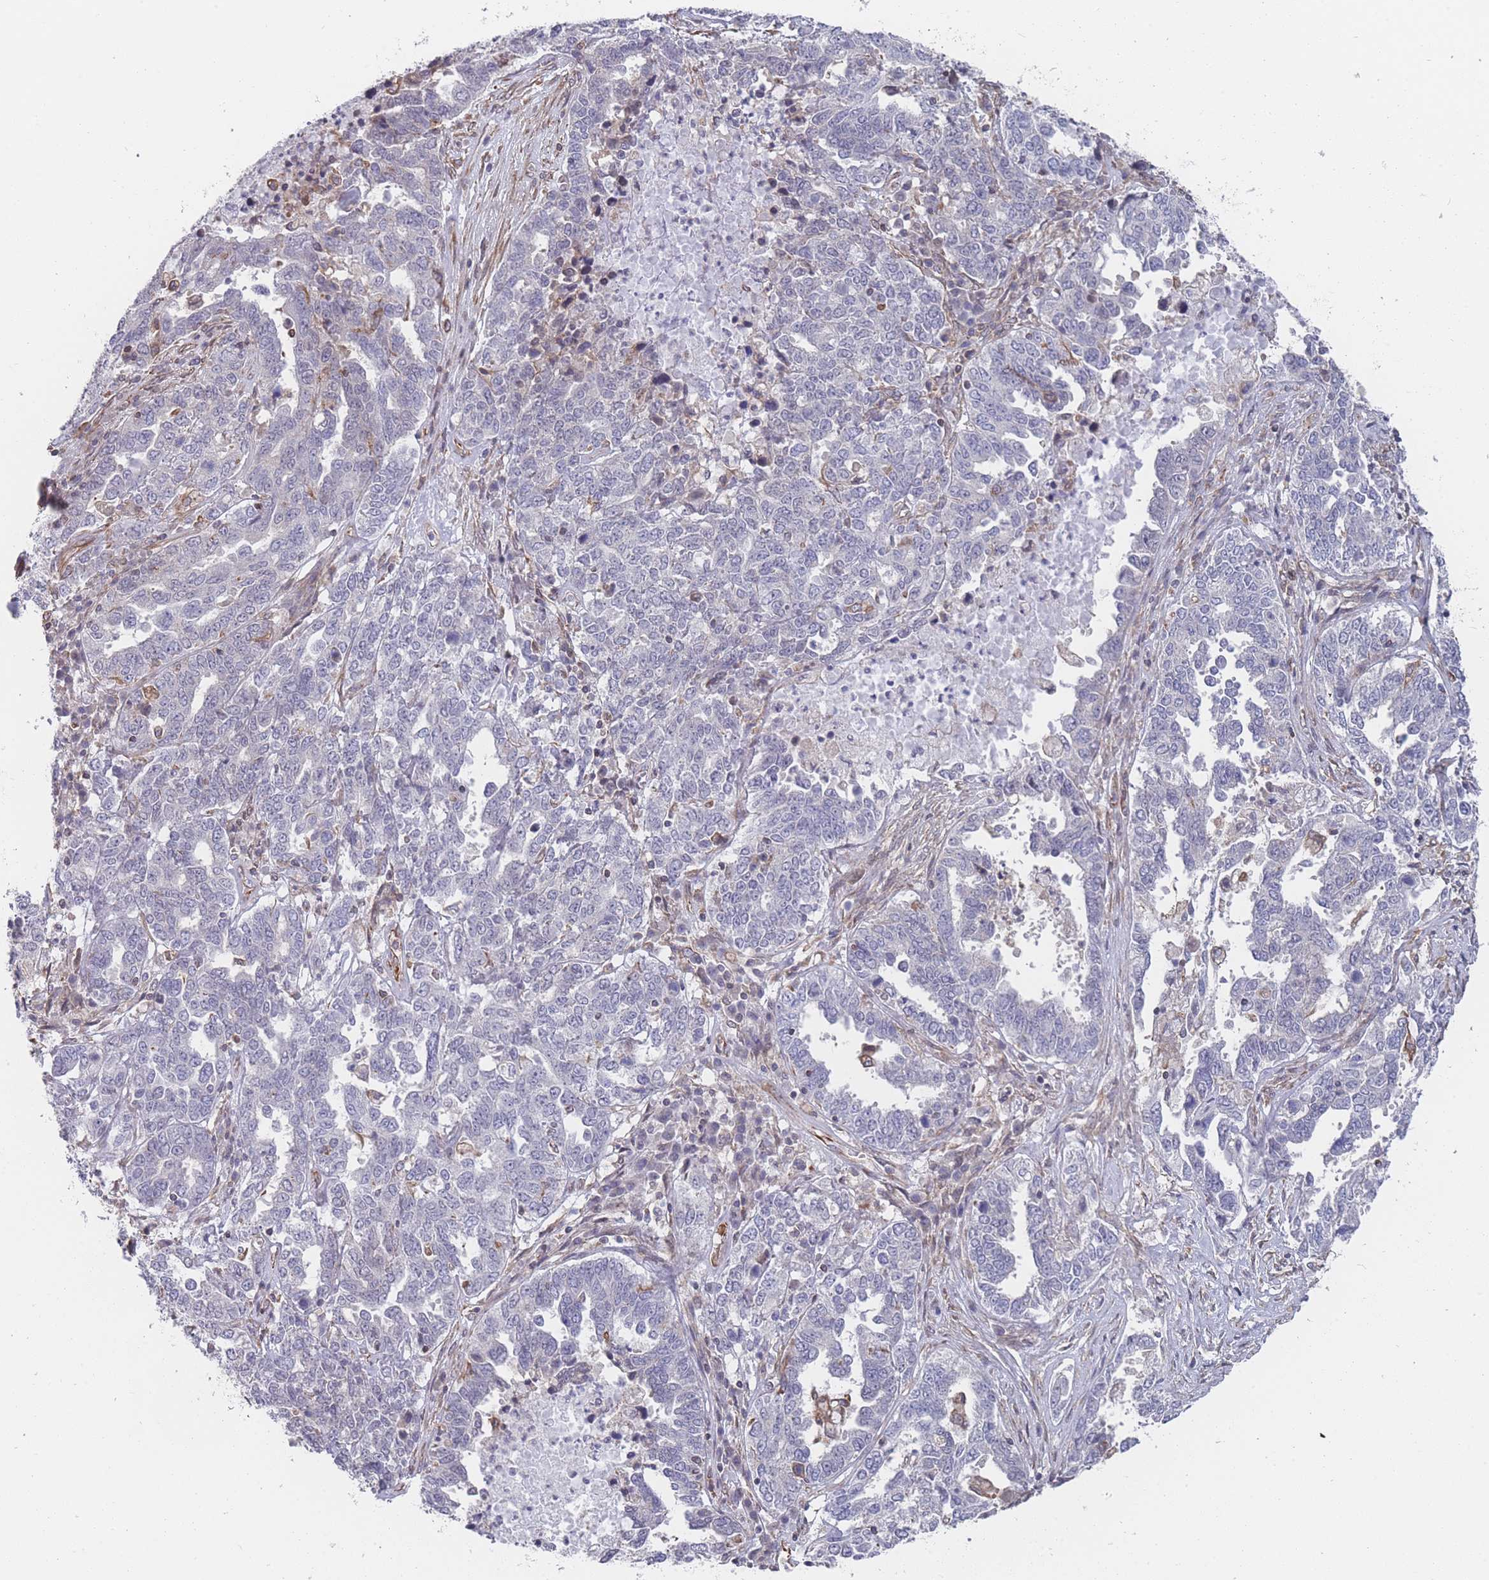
{"staining": {"intensity": "negative", "quantity": "none", "location": "none"}, "tissue": "ovarian cancer", "cell_type": "Tumor cells", "image_type": "cancer", "snomed": [{"axis": "morphology", "description": "Carcinoma, endometroid"}, {"axis": "topography", "description": "Ovary"}], "caption": "Micrograph shows no protein staining in tumor cells of ovarian cancer (endometroid carcinoma) tissue. (DAB (3,3'-diaminobenzidine) IHC, high magnification).", "gene": "SLC1A6", "patient": {"sex": "female", "age": 62}}